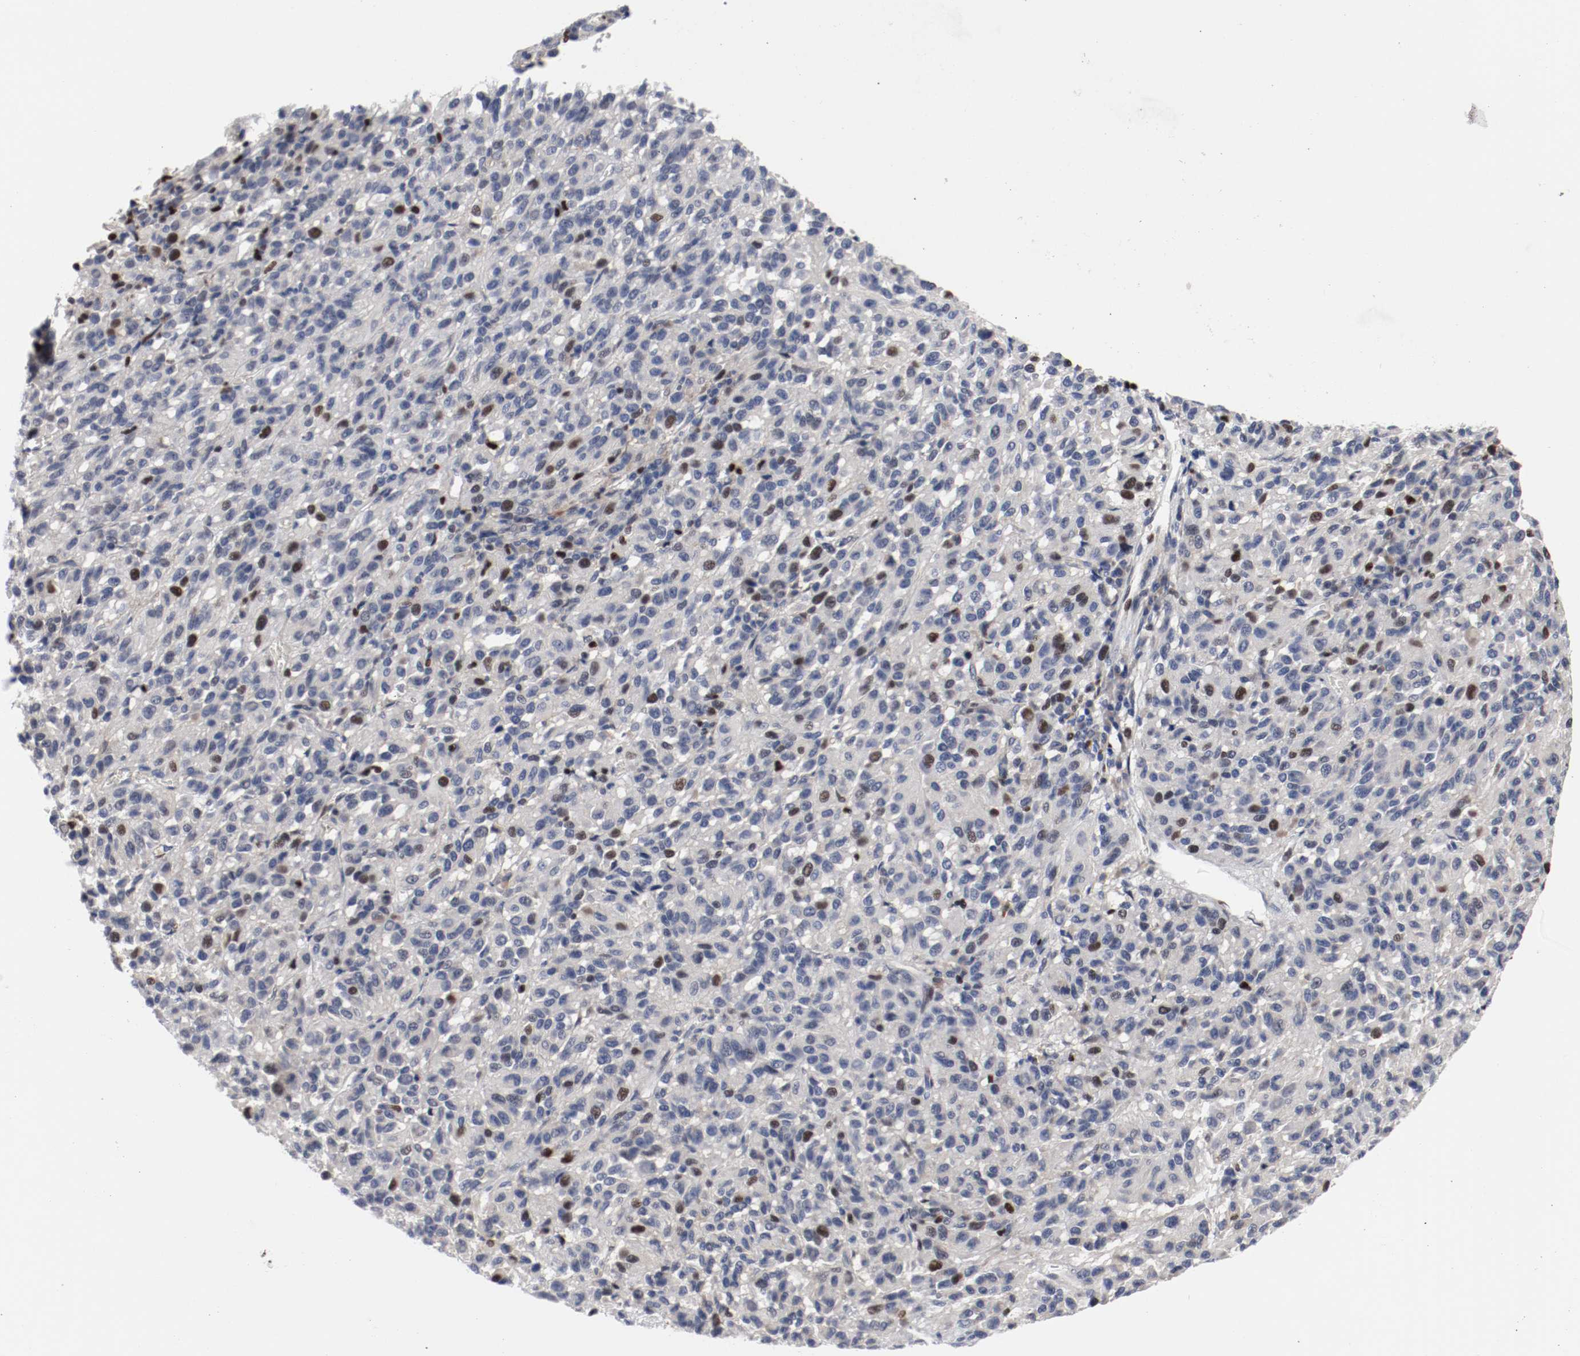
{"staining": {"intensity": "moderate", "quantity": "<25%", "location": "nuclear"}, "tissue": "melanoma", "cell_type": "Tumor cells", "image_type": "cancer", "snomed": [{"axis": "morphology", "description": "Malignant melanoma, Metastatic site"}, {"axis": "topography", "description": "Lung"}], "caption": "Malignant melanoma (metastatic site) stained with DAB immunohistochemistry (IHC) displays low levels of moderate nuclear positivity in about <25% of tumor cells.", "gene": "MCM6", "patient": {"sex": "male", "age": 64}}